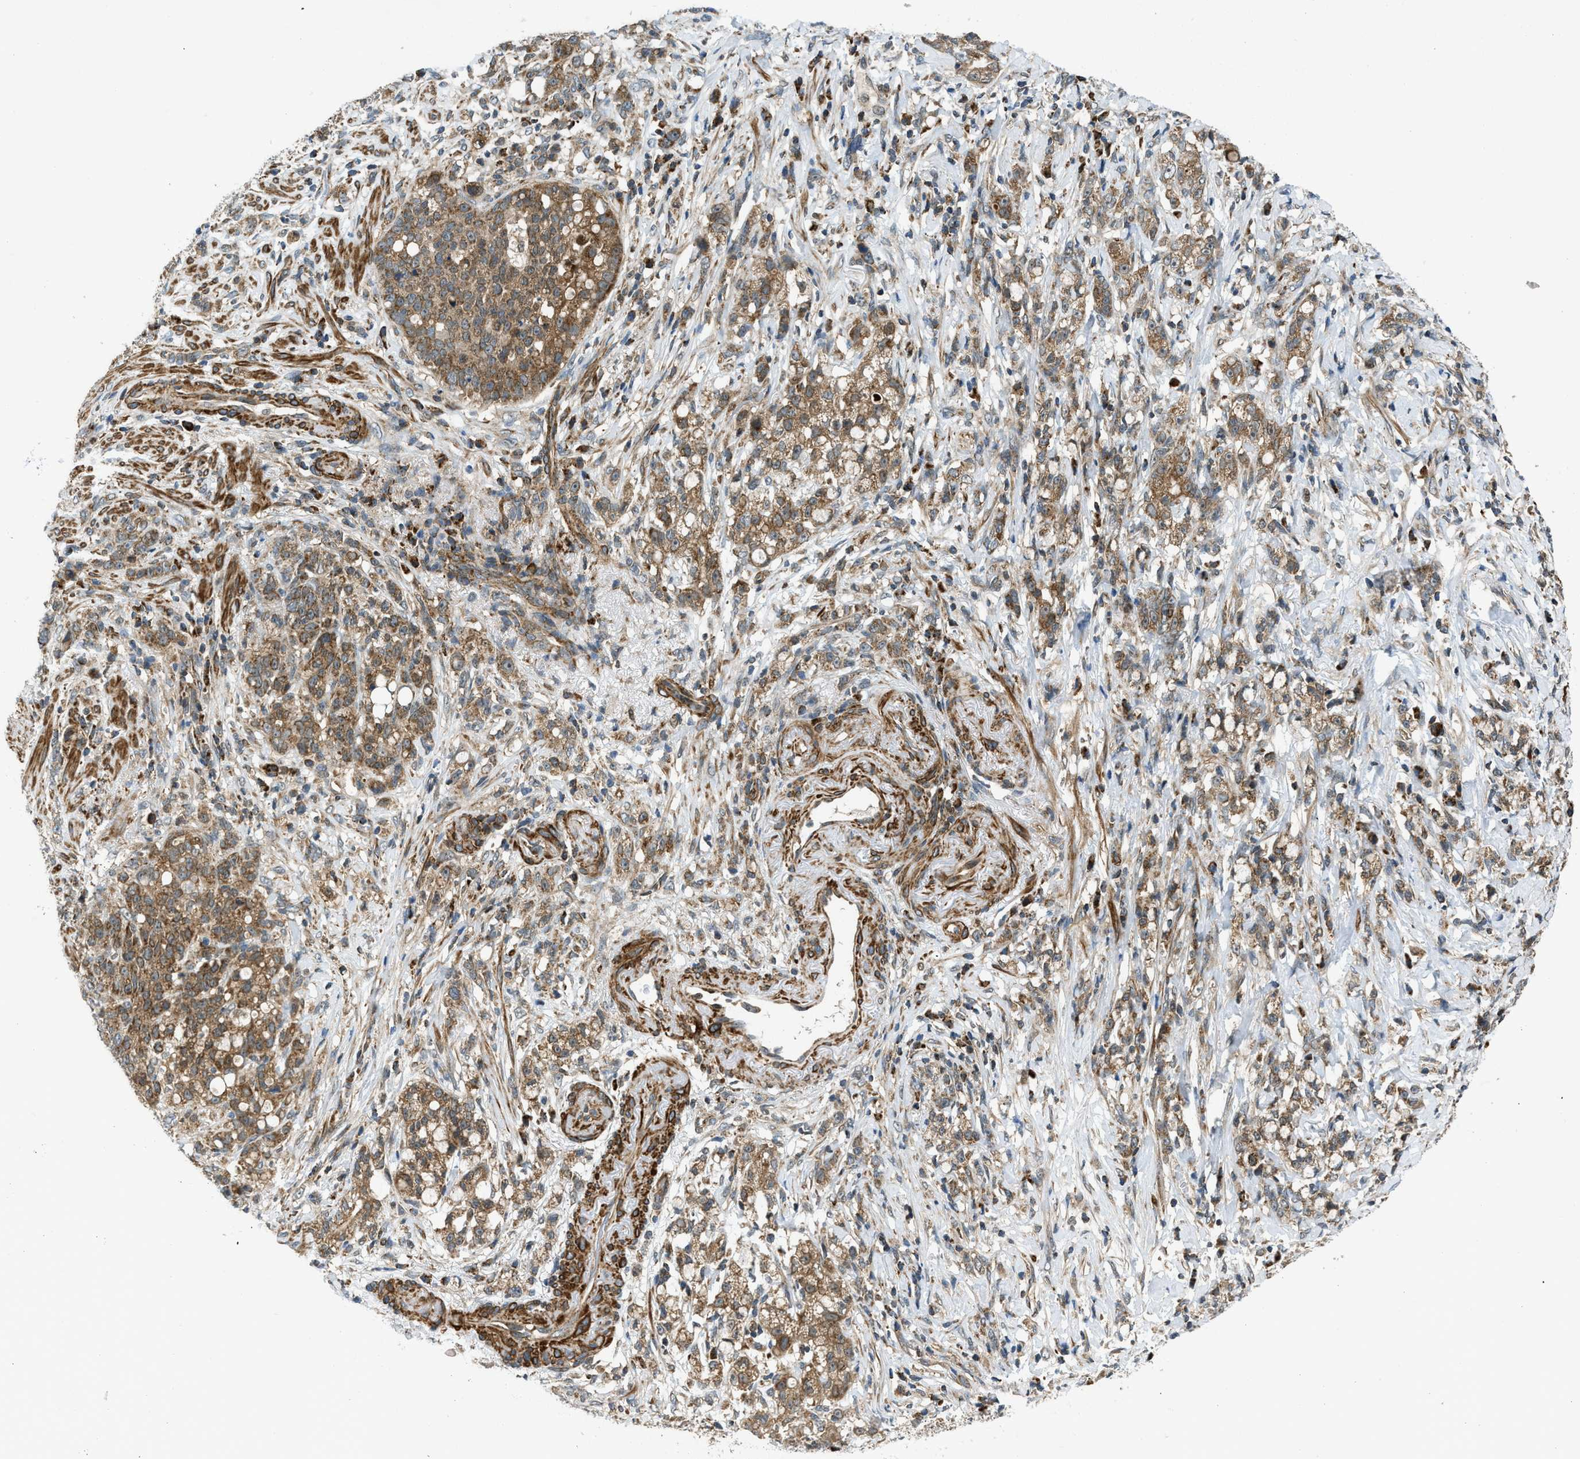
{"staining": {"intensity": "moderate", "quantity": ">75%", "location": "cytoplasmic/membranous"}, "tissue": "stomach cancer", "cell_type": "Tumor cells", "image_type": "cancer", "snomed": [{"axis": "morphology", "description": "Adenocarcinoma, NOS"}, {"axis": "topography", "description": "Stomach, lower"}], "caption": "The micrograph displays a brown stain indicating the presence of a protein in the cytoplasmic/membranous of tumor cells in adenocarcinoma (stomach).", "gene": "SESN2", "patient": {"sex": "male", "age": 88}}